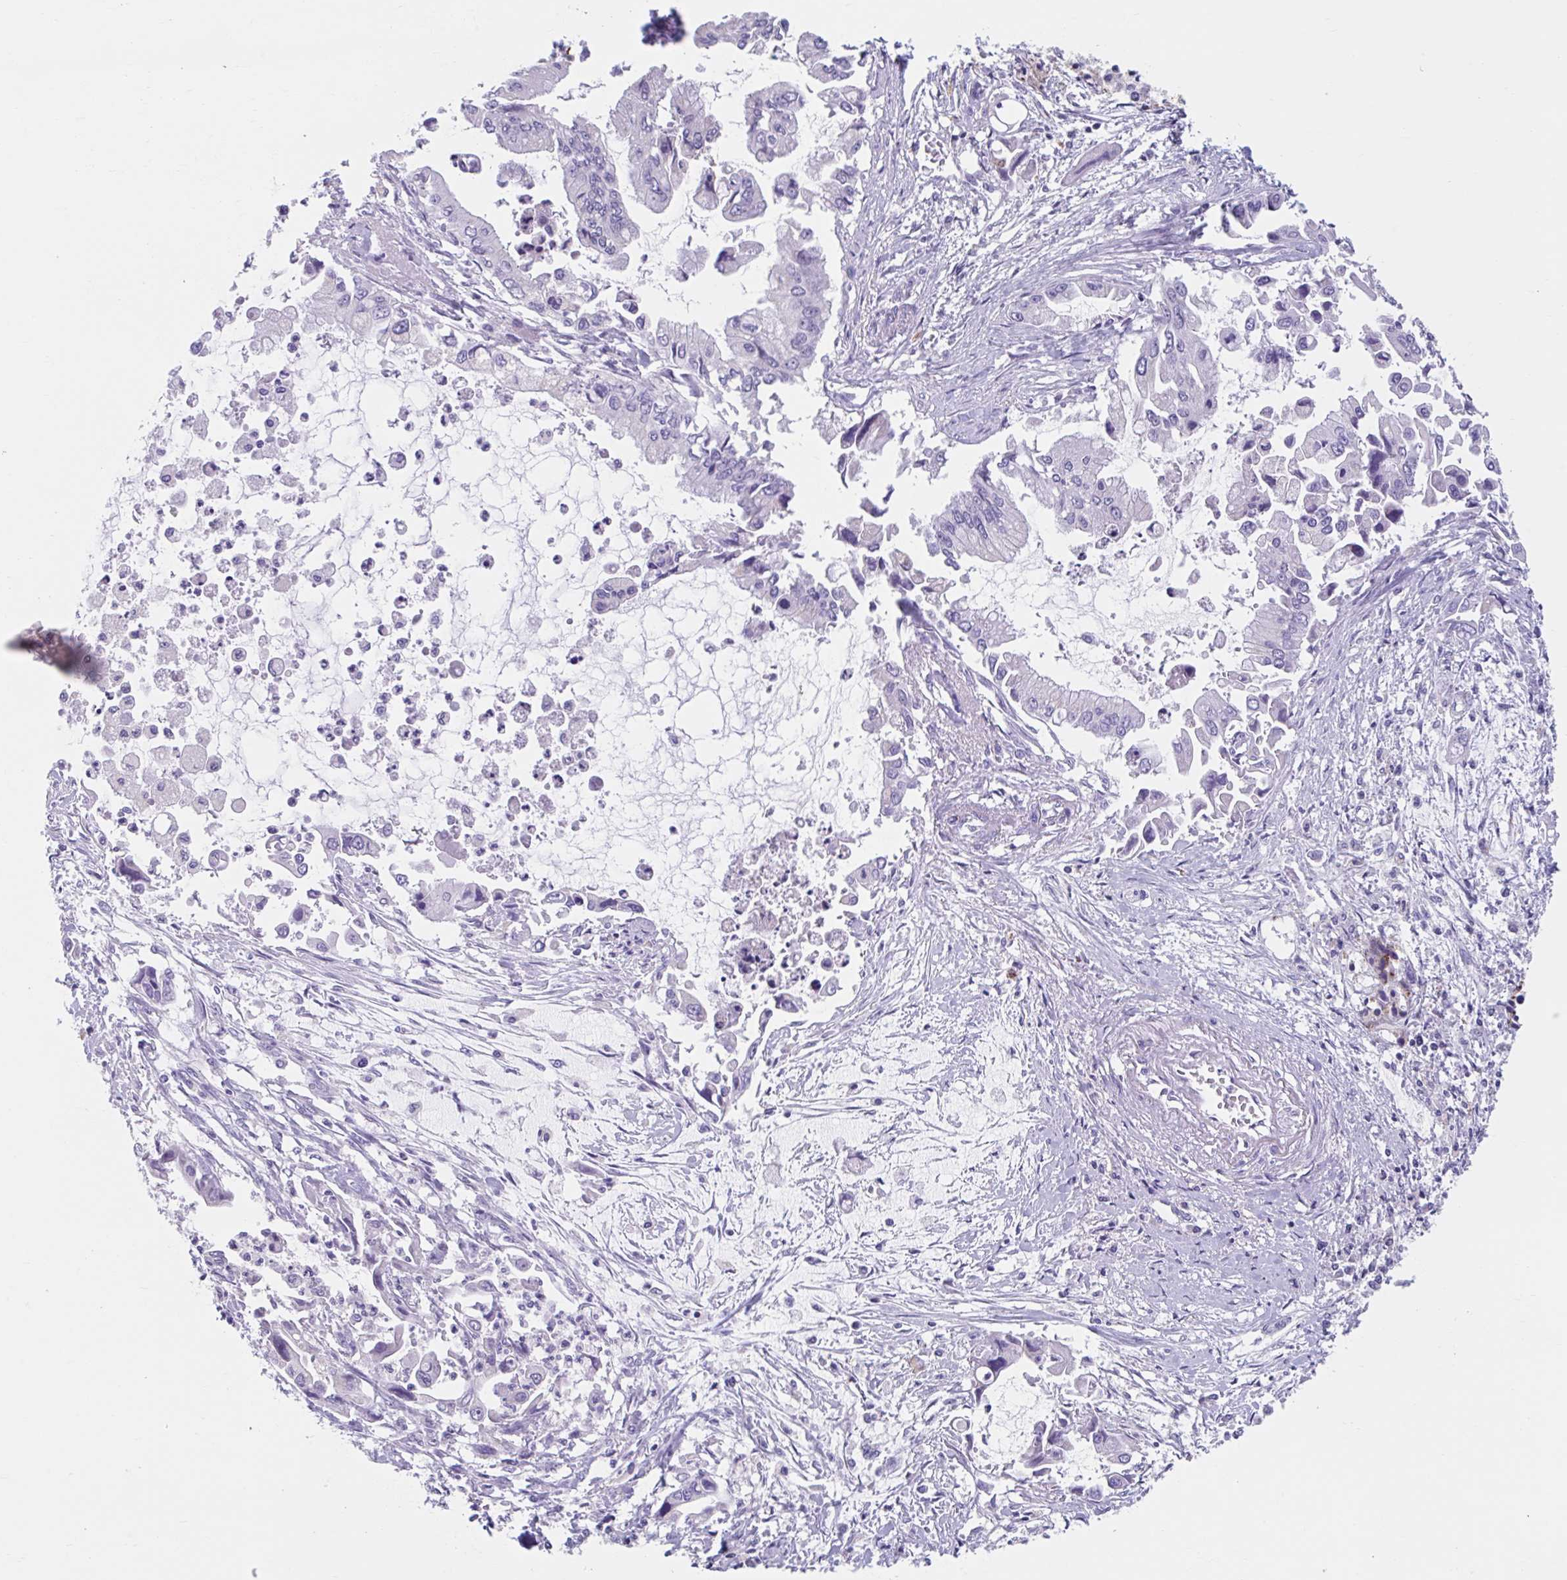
{"staining": {"intensity": "negative", "quantity": "none", "location": "none"}, "tissue": "pancreatic cancer", "cell_type": "Tumor cells", "image_type": "cancer", "snomed": [{"axis": "morphology", "description": "Adenocarcinoma, NOS"}, {"axis": "topography", "description": "Pancreas"}], "caption": "Immunohistochemical staining of human adenocarcinoma (pancreatic) exhibits no significant staining in tumor cells. The staining is performed using DAB (3,3'-diaminobenzidine) brown chromogen with nuclei counter-stained in using hematoxylin.", "gene": "GPR162", "patient": {"sex": "male", "age": 84}}